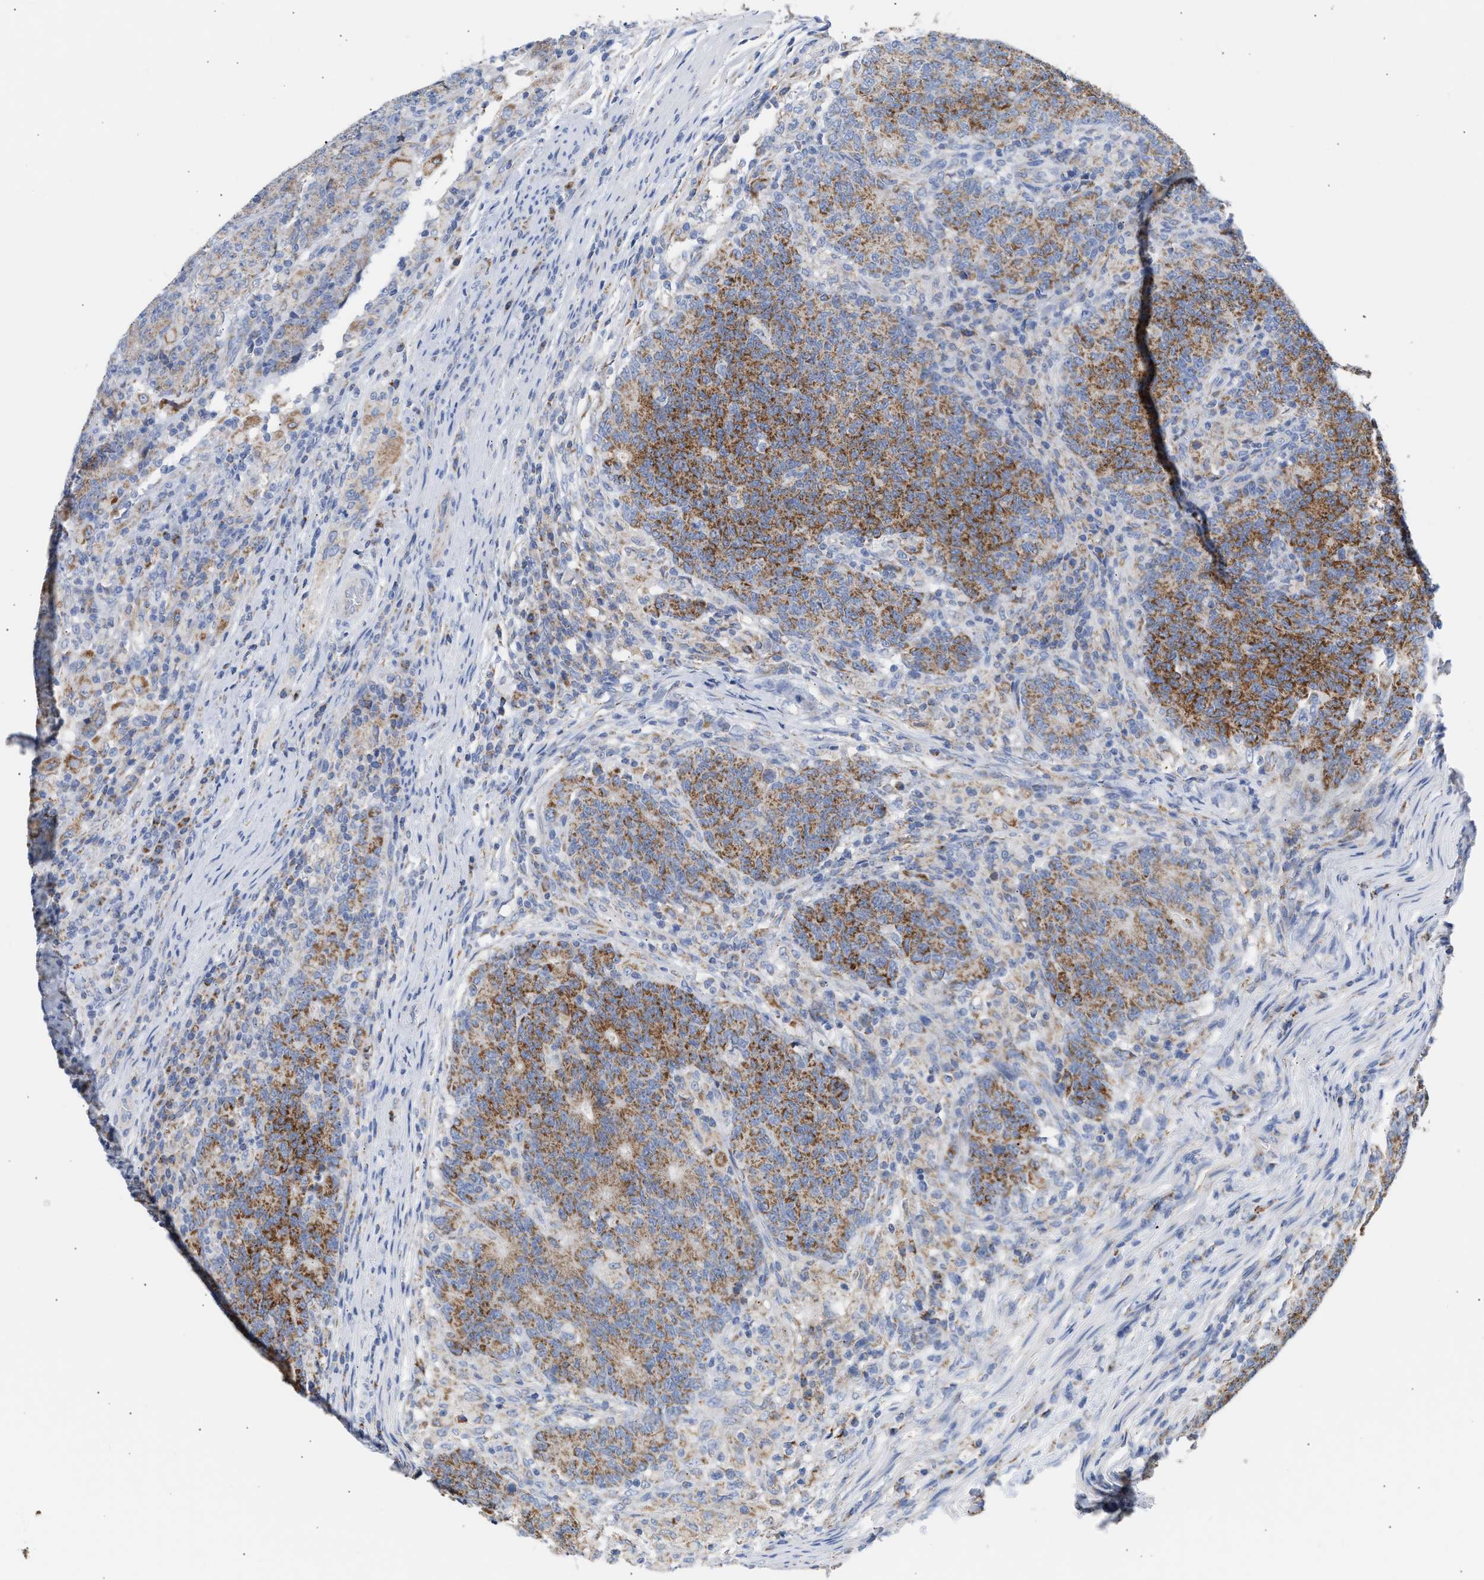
{"staining": {"intensity": "moderate", "quantity": ">75%", "location": "cytoplasmic/membranous"}, "tissue": "colorectal cancer", "cell_type": "Tumor cells", "image_type": "cancer", "snomed": [{"axis": "morphology", "description": "Normal tissue, NOS"}, {"axis": "morphology", "description": "Adenocarcinoma, NOS"}, {"axis": "topography", "description": "Colon"}], "caption": "A micrograph of colorectal cancer (adenocarcinoma) stained for a protein demonstrates moderate cytoplasmic/membranous brown staining in tumor cells.", "gene": "ACOT13", "patient": {"sex": "female", "age": 75}}